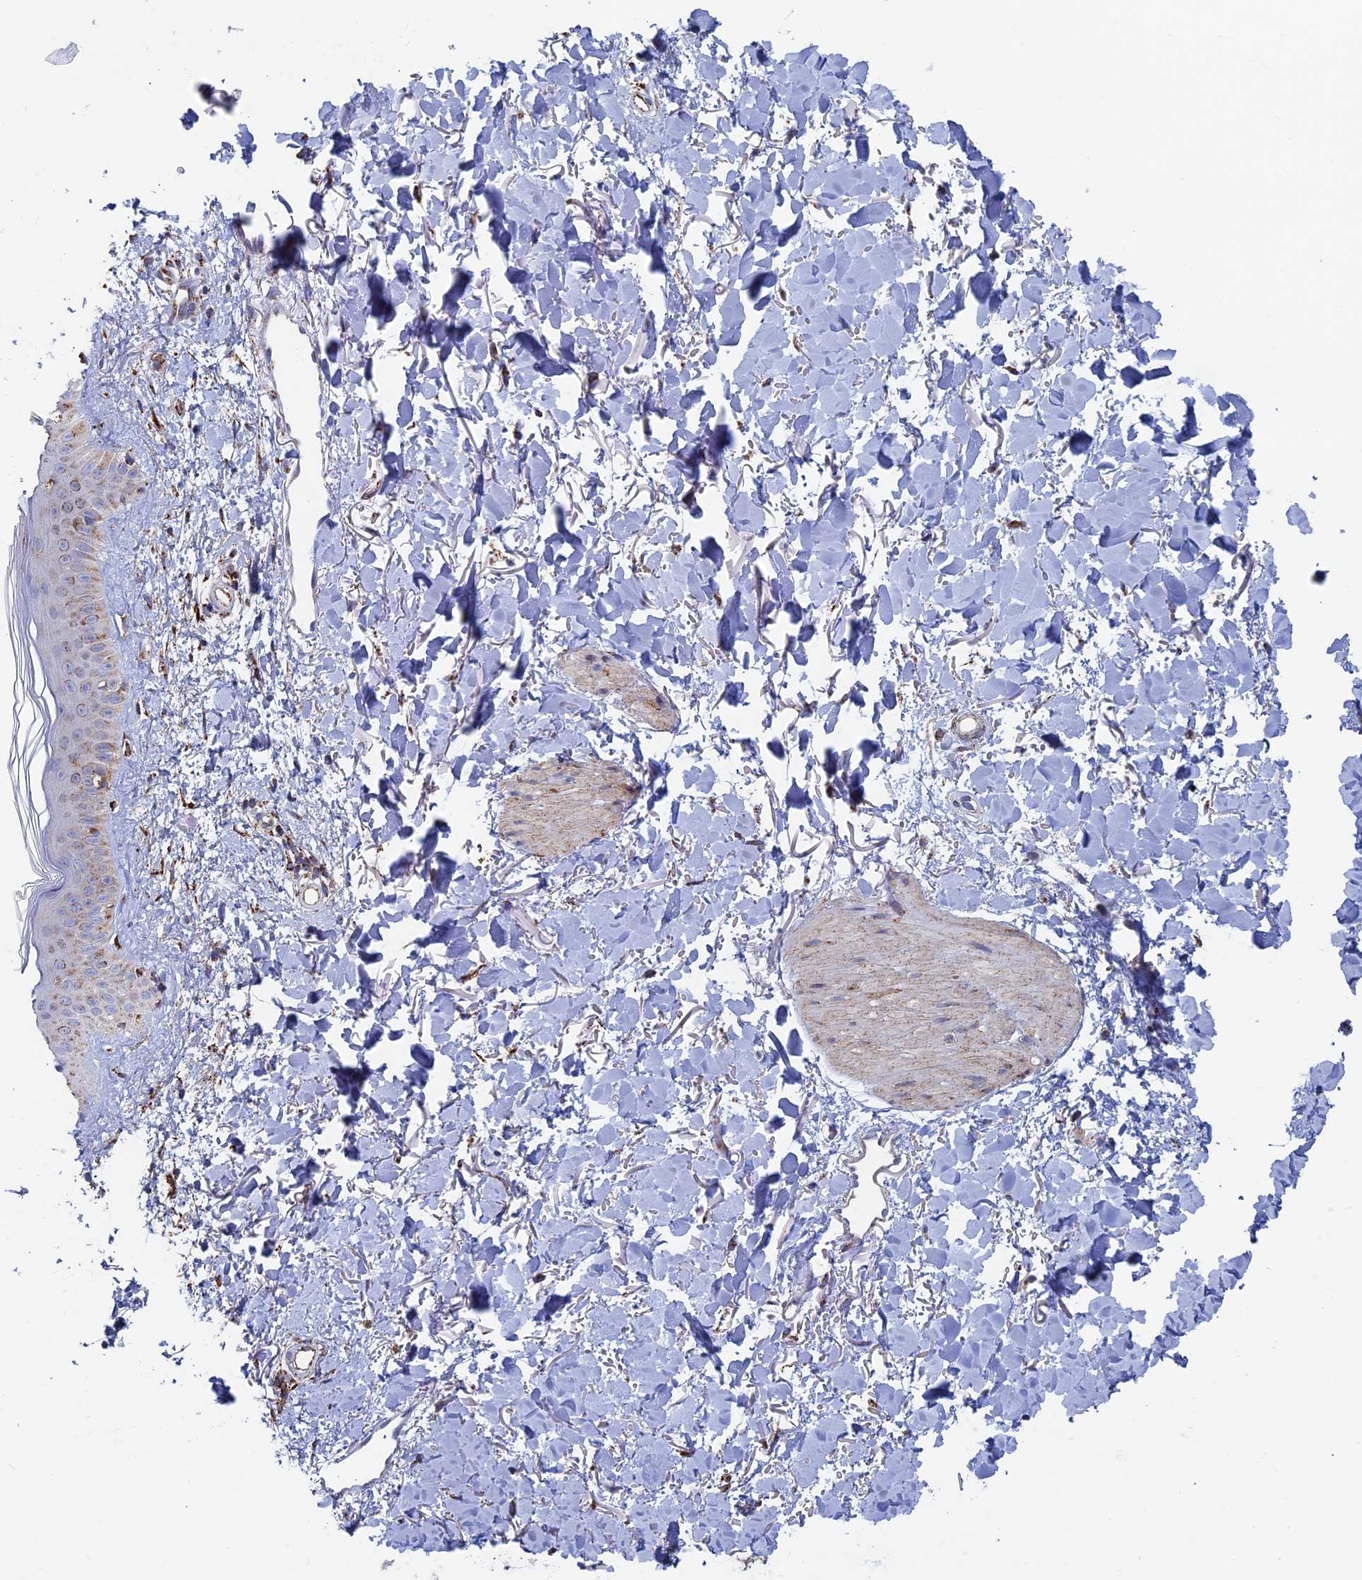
{"staining": {"intensity": "moderate", "quantity": "<25%", "location": "cytoplasmic/membranous"}, "tissue": "skin", "cell_type": "Fibroblasts", "image_type": "normal", "snomed": [{"axis": "morphology", "description": "Normal tissue, NOS"}, {"axis": "topography", "description": "Skin"}], "caption": "Immunohistochemical staining of benign human skin exhibits moderate cytoplasmic/membranous protein positivity in about <25% of fibroblasts. The staining is performed using DAB brown chromogen to label protein expression. The nuclei are counter-stained blue using hematoxylin.", "gene": "SEC24D", "patient": {"sex": "female", "age": 58}}